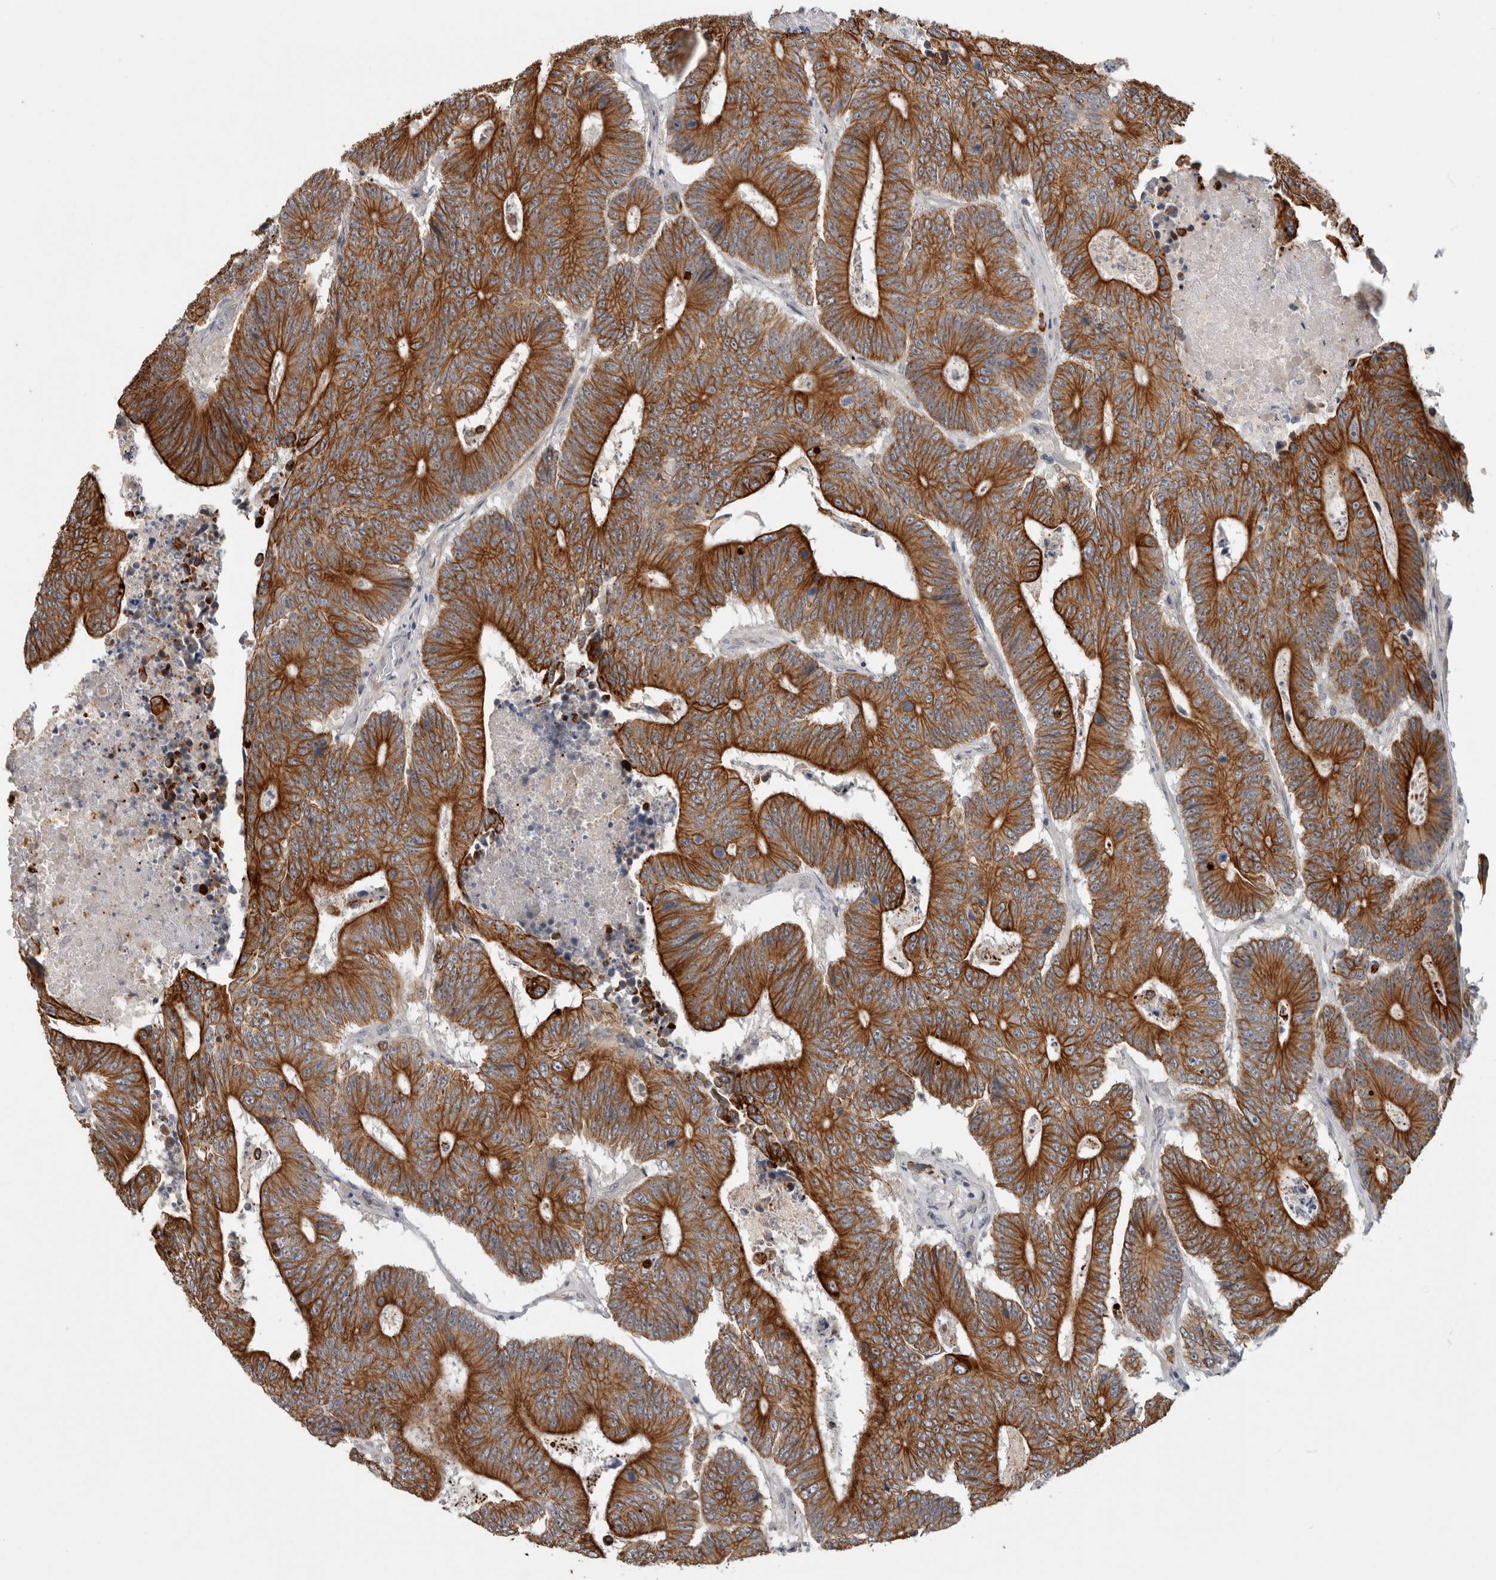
{"staining": {"intensity": "strong", "quantity": ">75%", "location": "cytoplasmic/membranous"}, "tissue": "colorectal cancer", "cell_type": "Tumor cells", "image_type": "cancer", "snomed": [{"axis": "morphology", "description": "Adenocarcinoma, NOS"}, {"axis": "topography", "description": "Colon"}], "caption": "A brown stain highlights strong cytoplasmic/membranous positivity of a protein in human colorectal cancer (adenocarcinoma) tumor cells.", "gene": "CRISPLD1", "patient": {"sex": "male", "age": 83}}